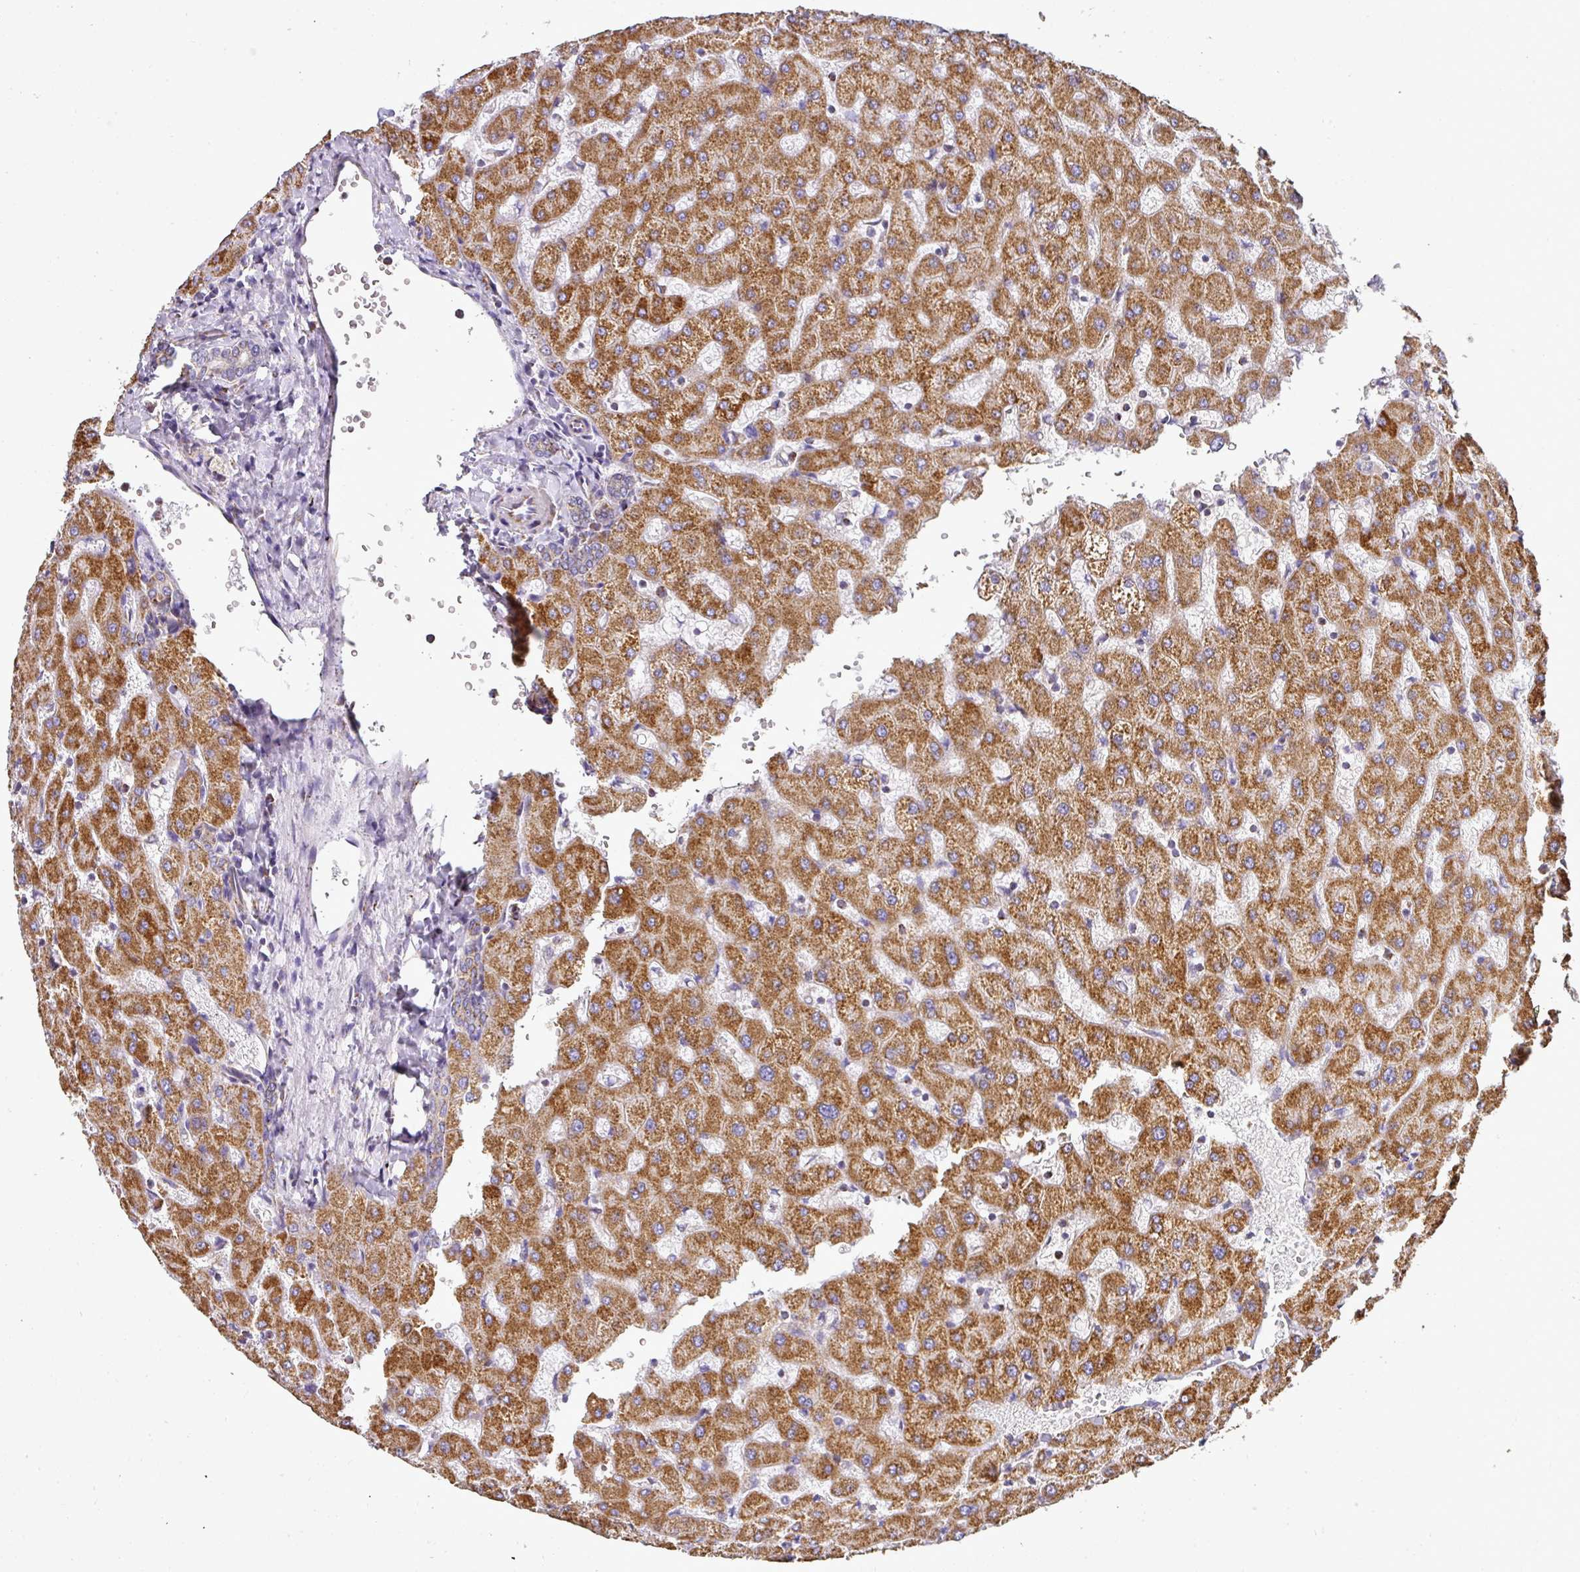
{"staining": {"intensity": "weak", "quantity": ">75%", "location": "cytoplasmic/membranous"}, "tissue": "liver", "cell_type": "Cholangiocytes", "image_type": "normal", "snomed": [{"axis": "morphology", "description": "Normal tissue, NOS"}, {"axis": "topography", "description": "Liver"}], "caption": "Brown immunohistochemical staining in unremarkable liver reveals weak cytoplasmic/membranous staining in approximately >75% of cholangiocytes. (DAB (3,3'-diaminobenzidine) = brown stain, brightfield microscopy at high magnification).", "gene": "UQCRFS1", "patient": {"sex": "female", "age": 63}}